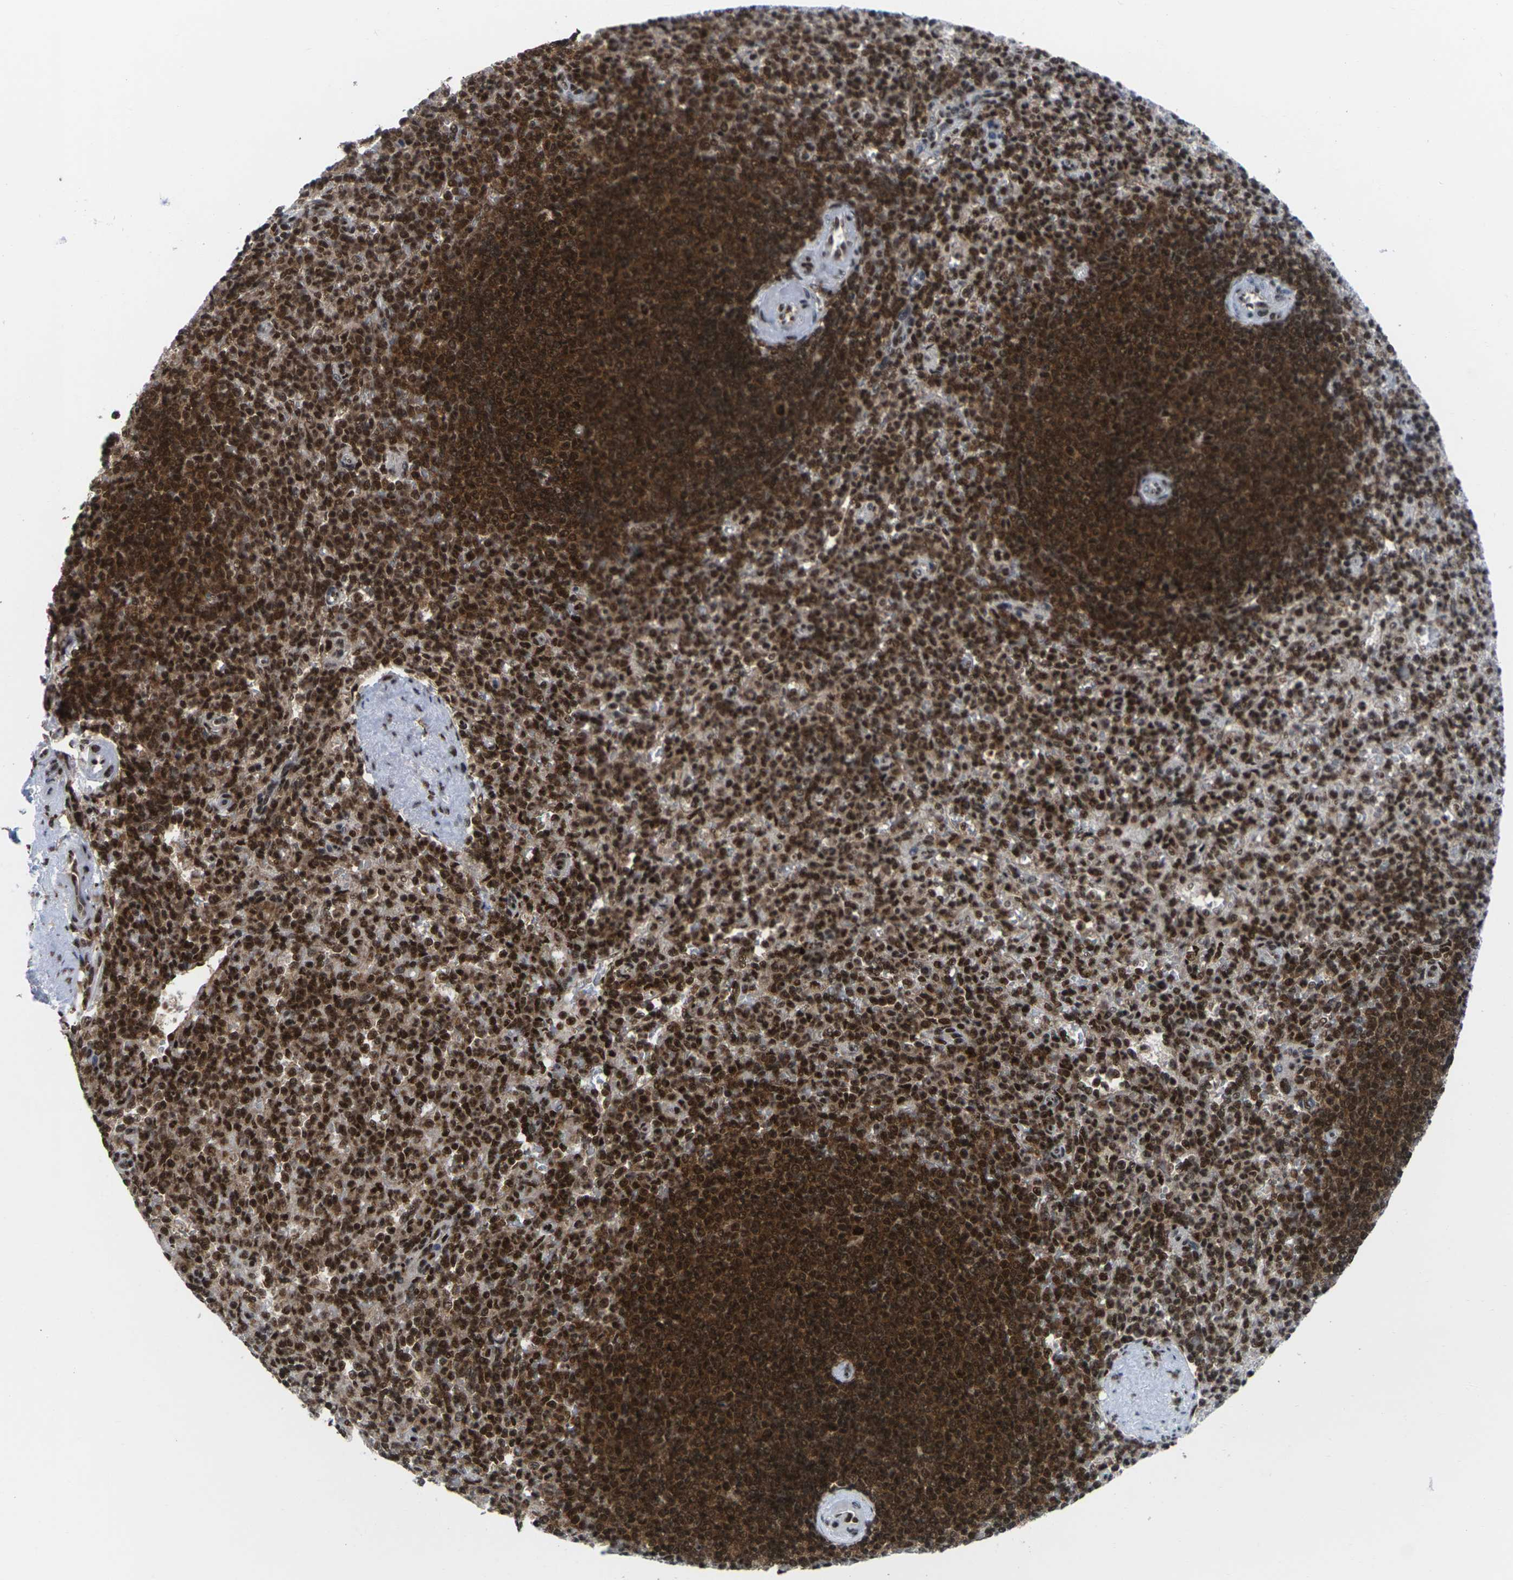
{"staining": {"intensity": "strong", "quantity": ">75%", "location": "nuclear"}, "tissue": "spleen", "cell_type": "Cells in red pulp", "image_type": "normal", "snomed": [{"axis": "morphology", "description": "Normal tissue, NOS"}, {"axis": "topography", "description": "Spleen"}], "caption": "IHC (DAB) staining of unremarkable human spleen reveals strong nuclear protein expression in about >75% of cells in red pulp.", "gene": "MAGOH", "patient": {"sex": "female", "age": 74}}